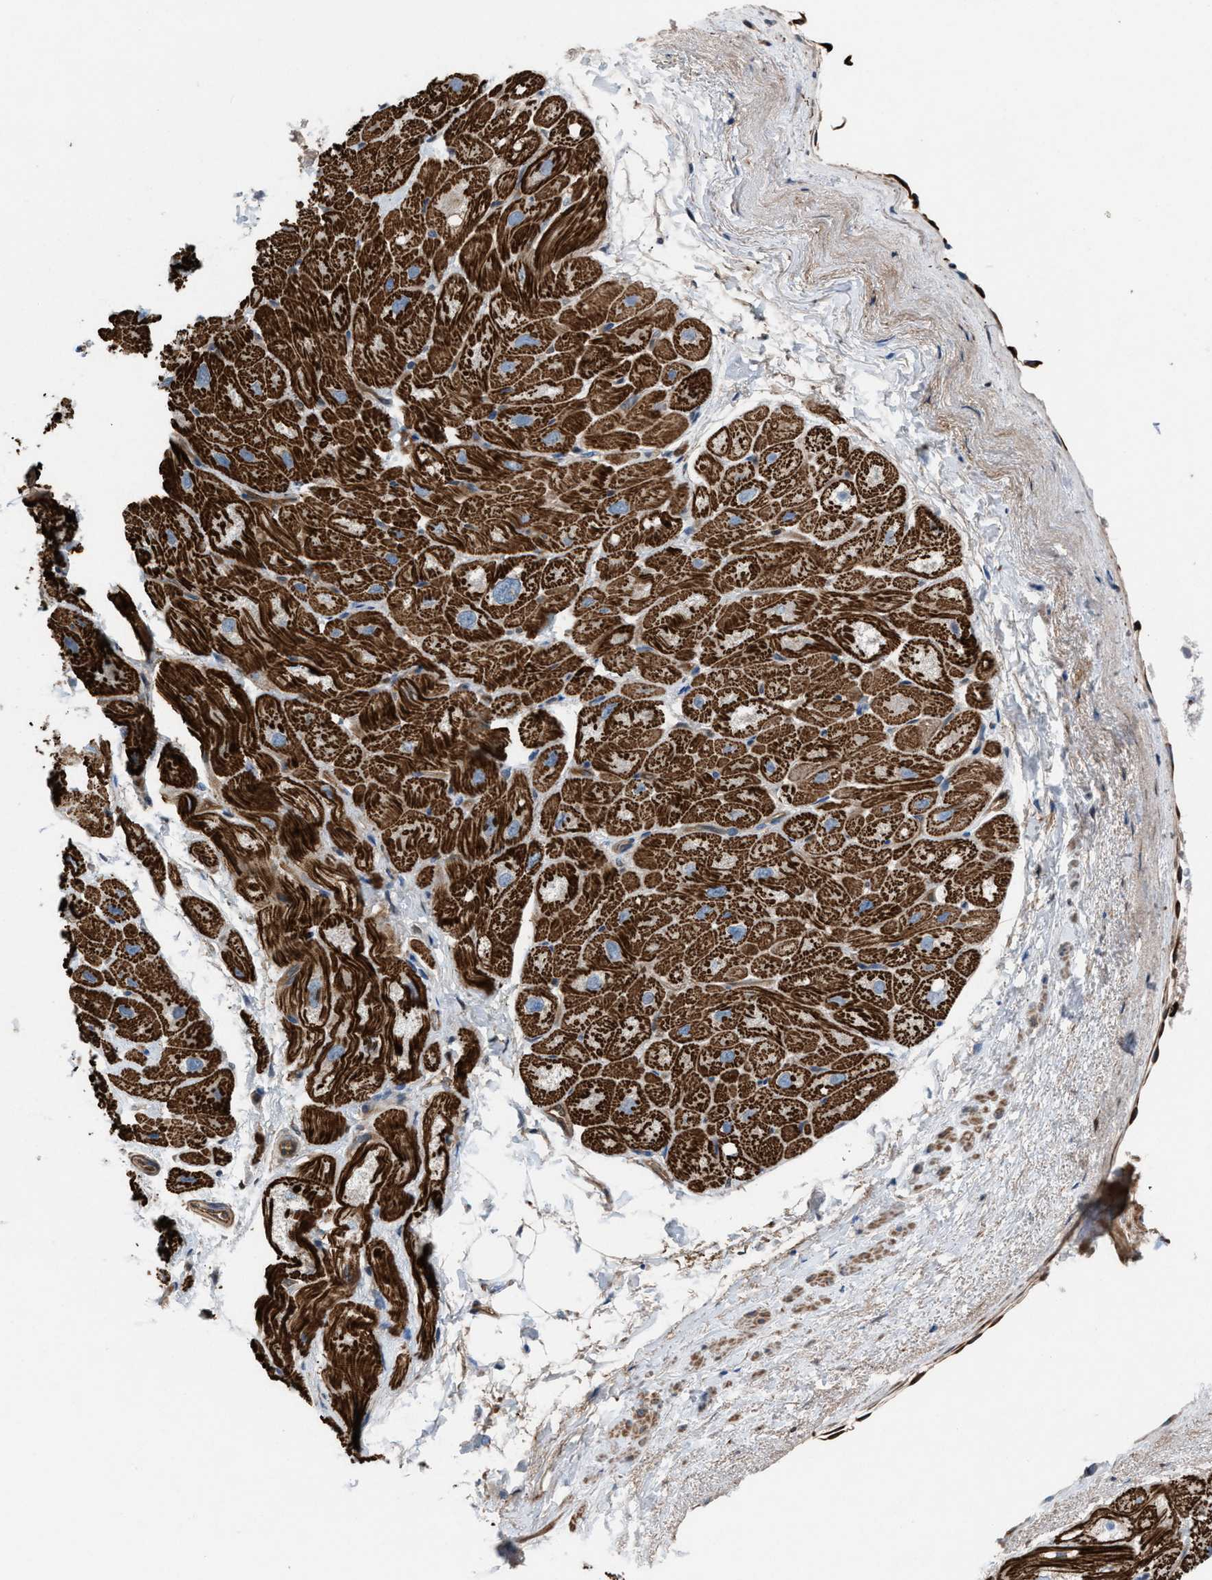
{"staining": {"intensity": "strong", "quantity": ">75%", "location": "cytoplasmic/membranous"}, "tissue": "heart muscle", "cell_type": "Cardiomyocytes", "image_type": "normal", "snomed": [{"axis": "morphology", "description": "Normal tissue, NOS"}, {"axis": "topography", "description": "Heart"}], "caption": "A high amount of strong cytoplasmic/membranous positivity is present in about >75% of cardiomyocytes in normal heart muscle. Using DAB (brown) and hematoxylin (blue) stains, captured at high magnification using brightfield microscopy.", "gene": "TPK1", "patient": {"sex": "male", "age": 49}}